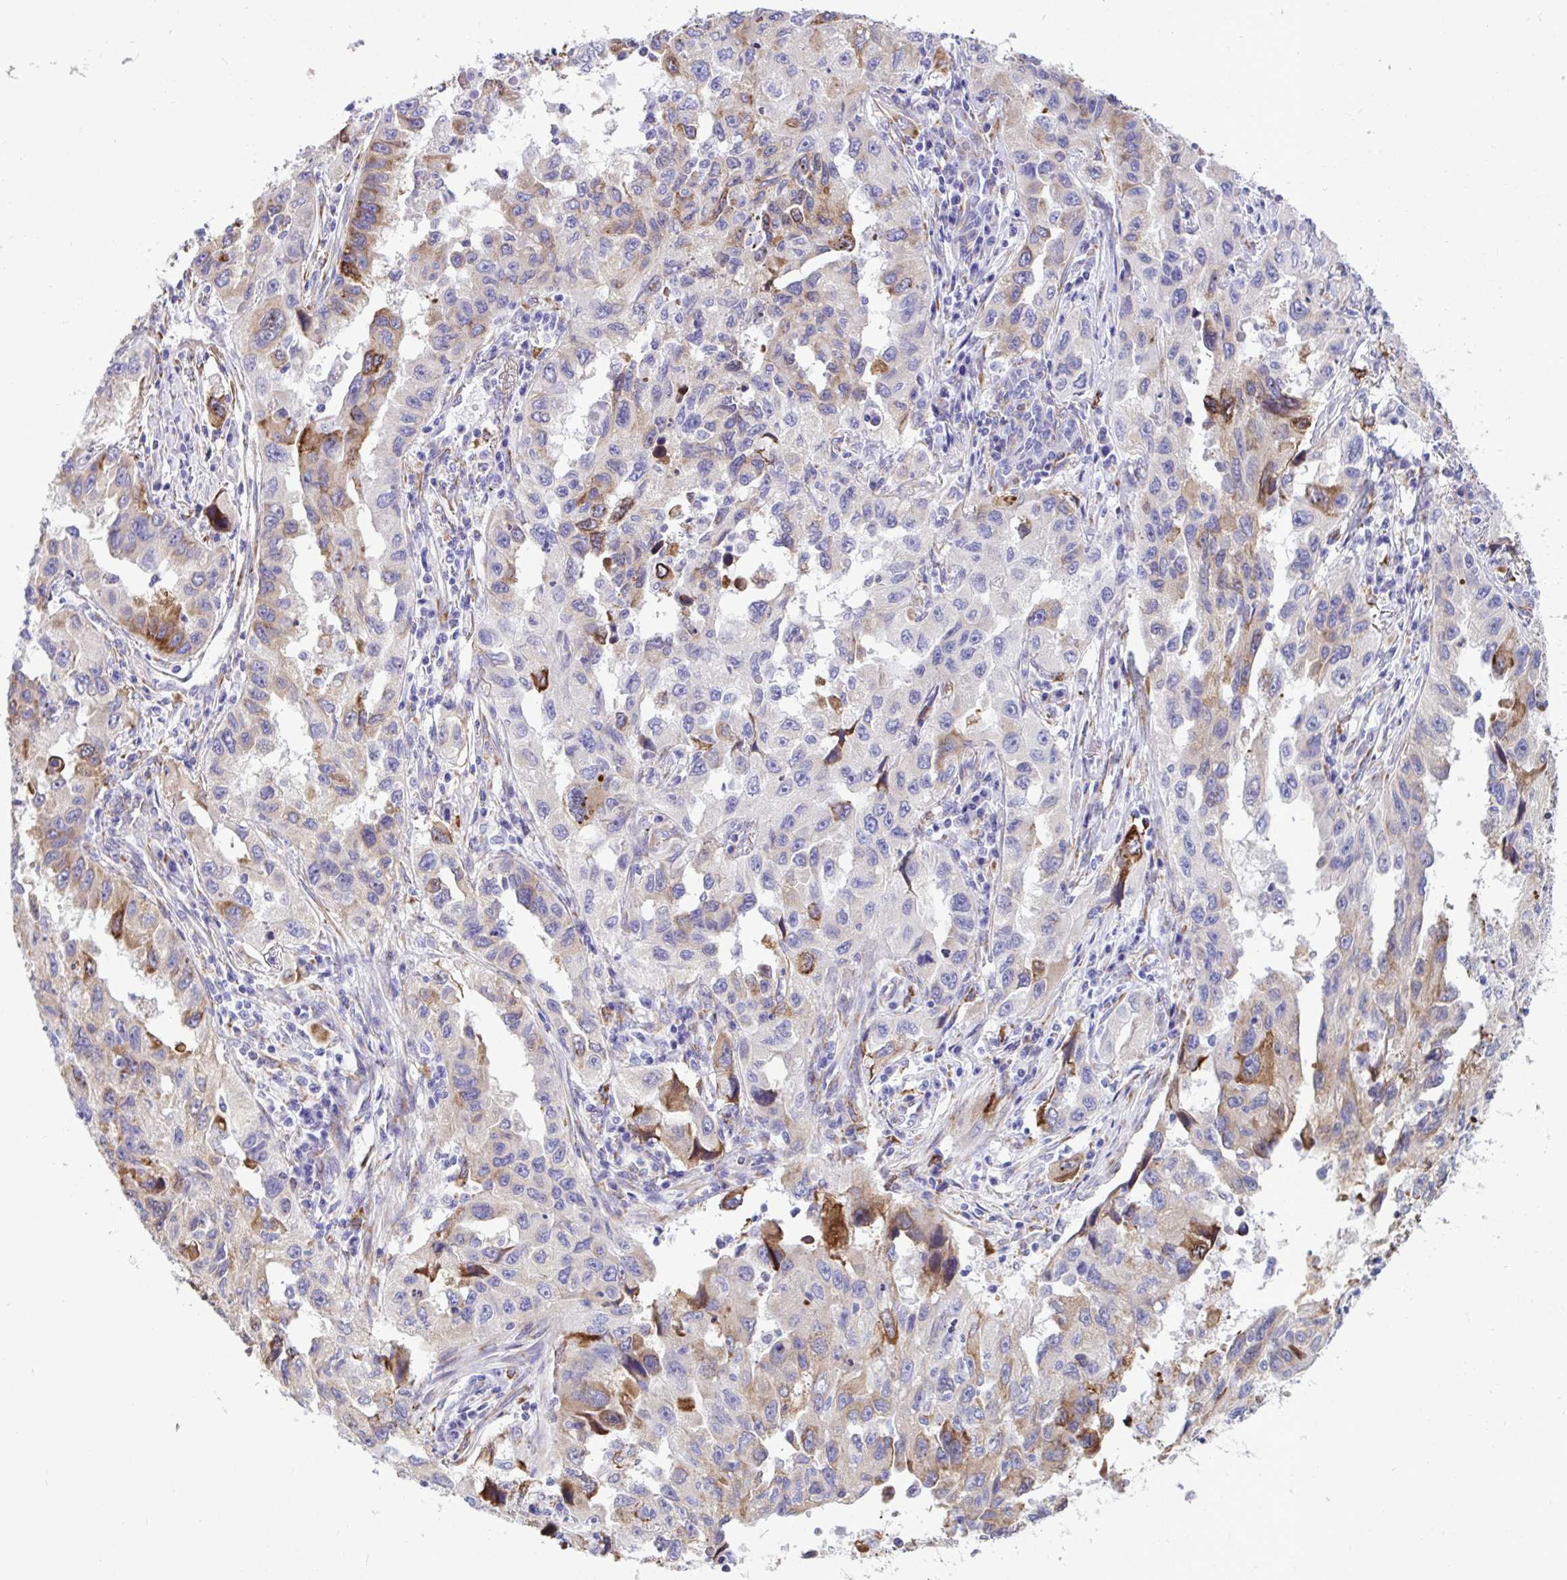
{"staining": {"intensity": "strong", "quantity": "<25%", "location": "cytoplasmic/membranous"}, "tissue": "lung cancer", "cell_type": "Tumor cells", "image_type": "cancer", "snomed": [{"axis": "morphology", "description": "Adenocarcinoma, NOS"}, {"axis": "topography", "description": "Lung"}], "caption": "Lung adenocarcinoma stained with DAB IHC exhibits medium levels of strong cytoplasmic/membranous staining in about <25% of tumor cells.", "gene": "ASPH", "patient": {"sex": "female", "age": 73}}